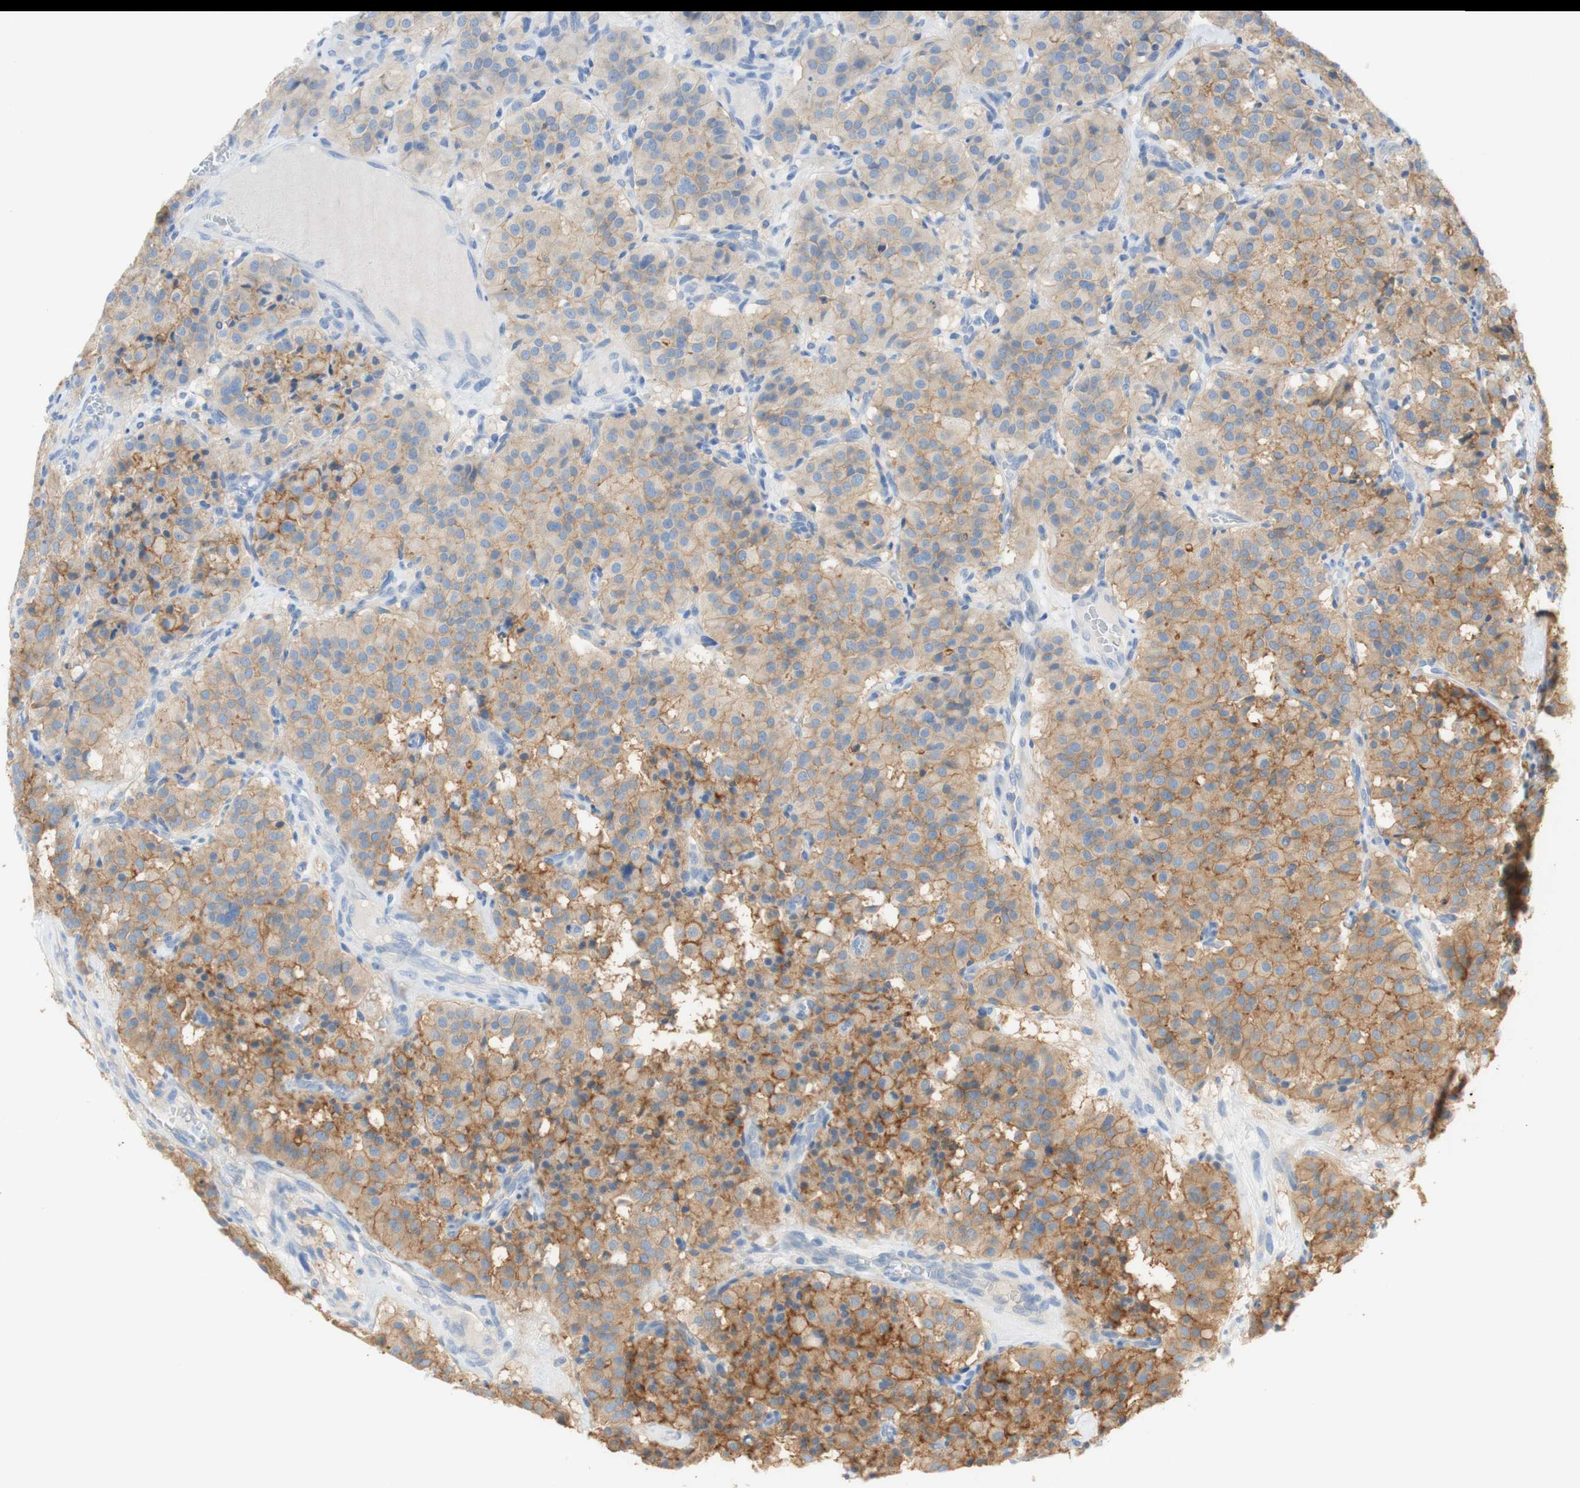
{"staining": {"intensity": "moderate", "quantity": ">75%", "location": "cytoplasmic/membranous"}, "tissue": "carcinoid", "cell_type": "Tumor cells", "image_type": "cancer", "snomed": [{"axis": "morphology", "description": "Carcinoid, malignant, NOS"}, {"axis": "topography", "description": "Lung"}], "caption": "Moderate cytoplasmic/membranous staining is appreciated in about >75% of tumor cells in carcinoid. The staining was performed using DAB (3,3'-diaminobenzidine), with brown indicating positive protein expression. Nuclei are stained blue with hematoxylin.", "gene": "ATP2B1", "patient": {"sex": "male", "age": 30}}